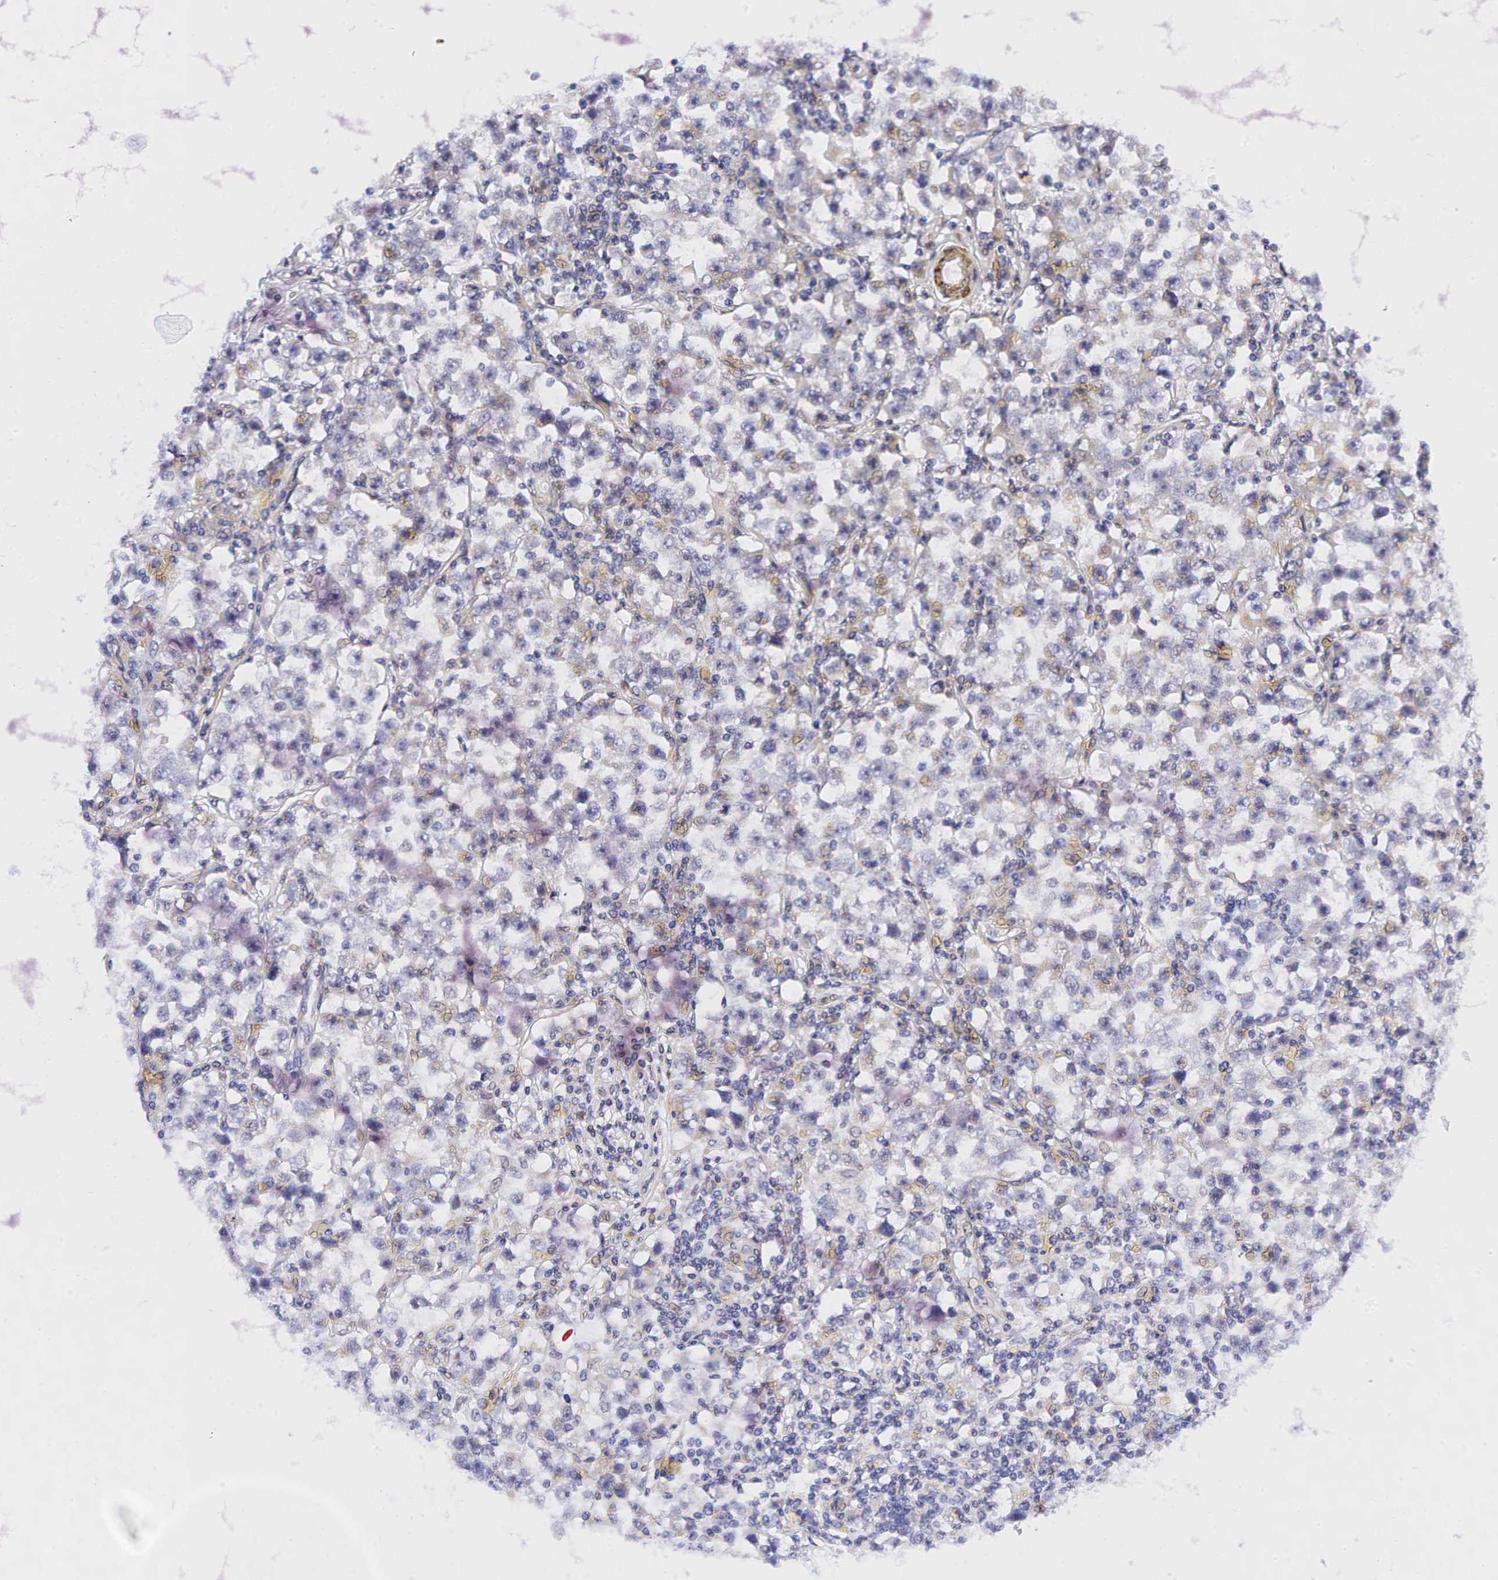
{"staining": {"intensity": "negative", "quantity": "none", "location": "none"}, "tissue": "testis cancer", "cell_type": "Tumor cells", "image_type": "cancer", "snomed": [{"axis": "morphology", "description": "Seminoma, NOS"}, {"axis": "topography", "description": "Testis"}], "caption": "DAB immunohistochemical staining of testis cancer (seminoma) demonstrates no significant staining in tumor cells.", "gene": "CALD1", "patient": {"sex": "male", "age": 33}}